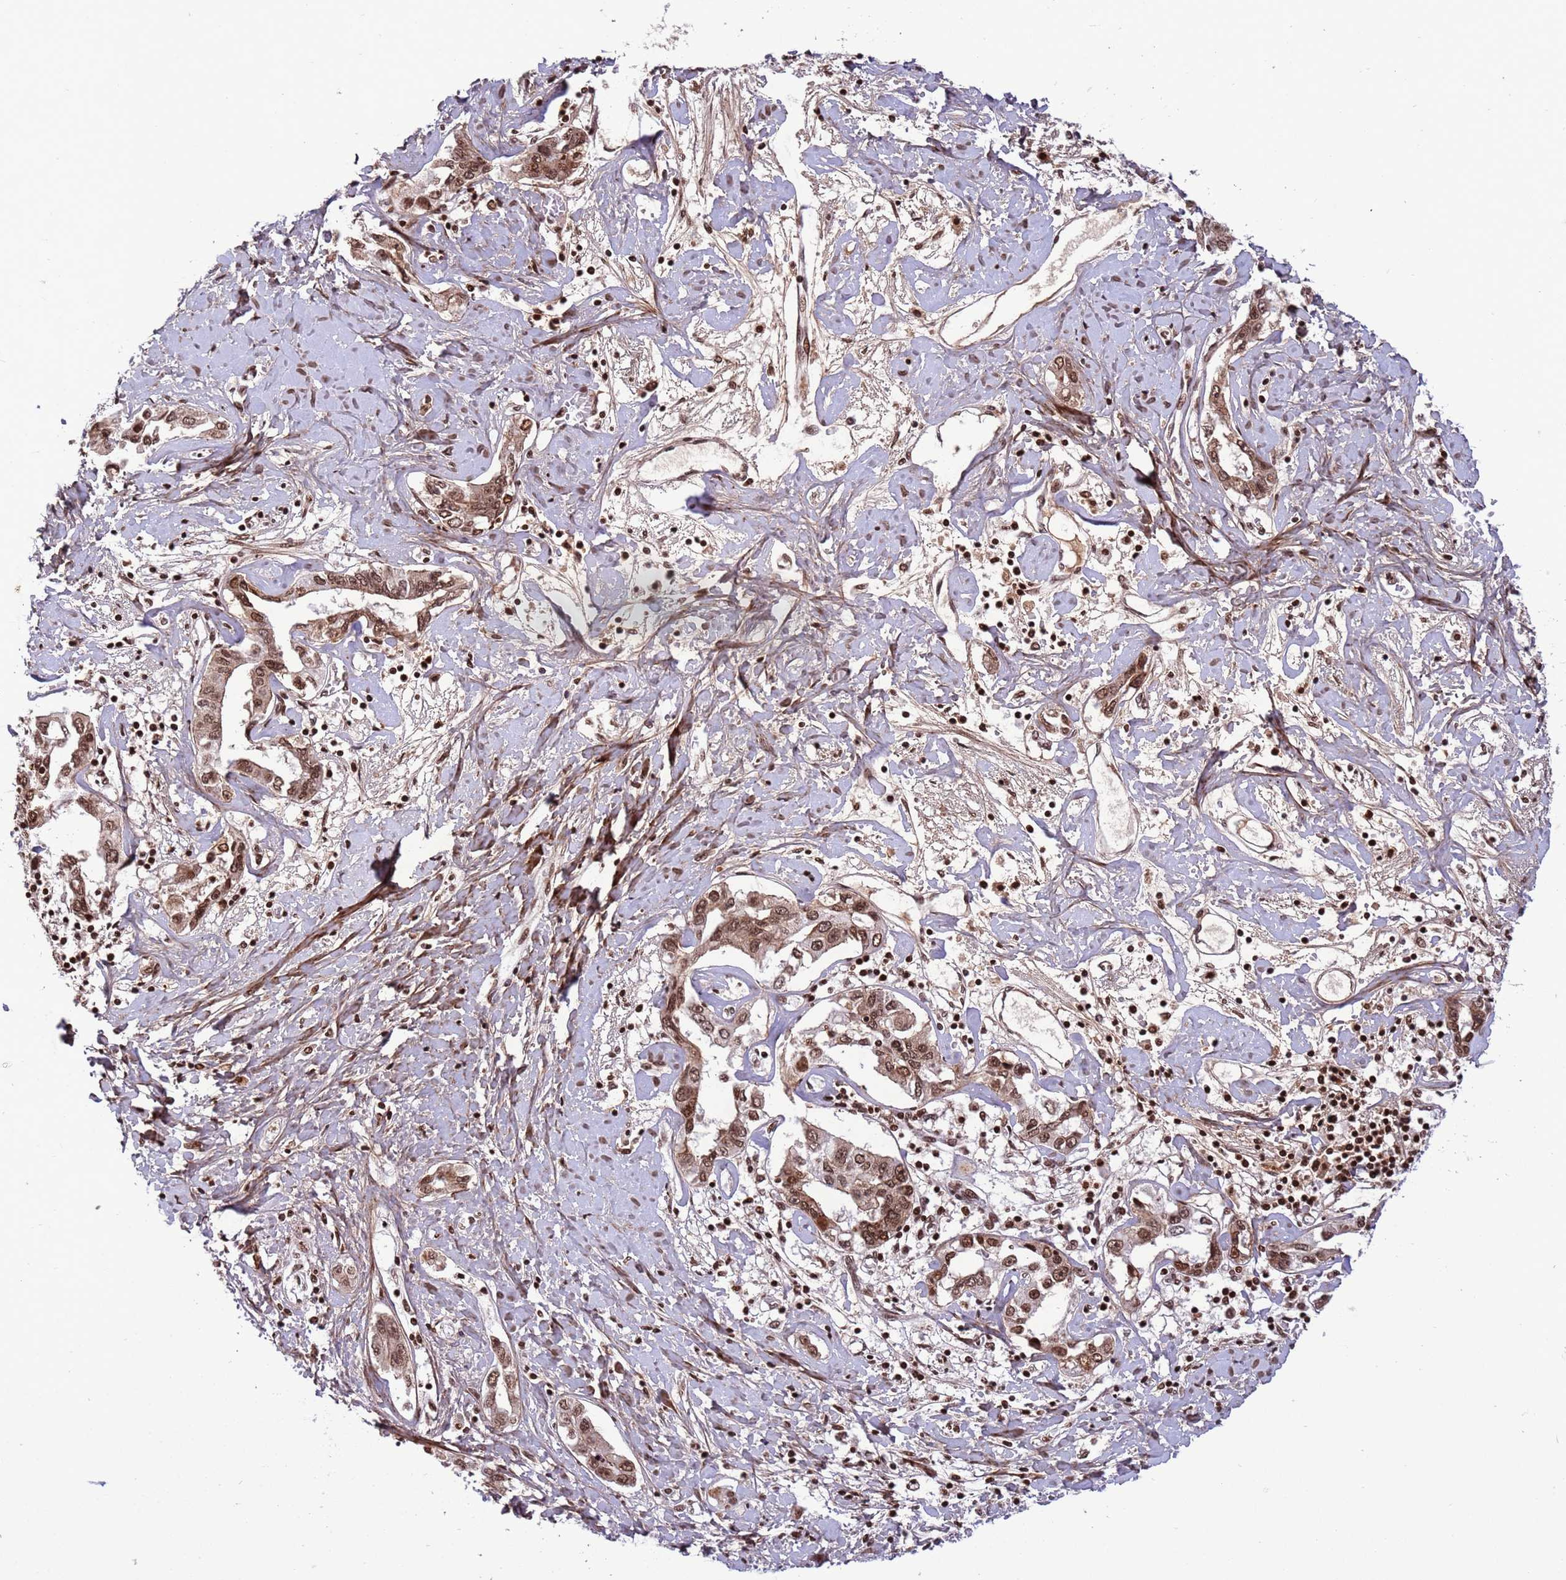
{"staining": {"intensity": "strong", "quantity": ">75%", "location": "nuclear"}, "tissue": "liver cancer", "cell_type": "Tumor cells", "image_type": "cancer", "snomed": [{"axis": "morphology", "description": "Cholangiocarcinoma"}, {"axis": "topography", "description": "Liver"}], "caption": "Human liver cancer (cholangiocarcinoma) stained with a brown dye demonstrates strong nuclear positive staining in about >75% of tumor cells.", "gene": "H3-3B", "patient": {"sex": "male", "age": 59}}